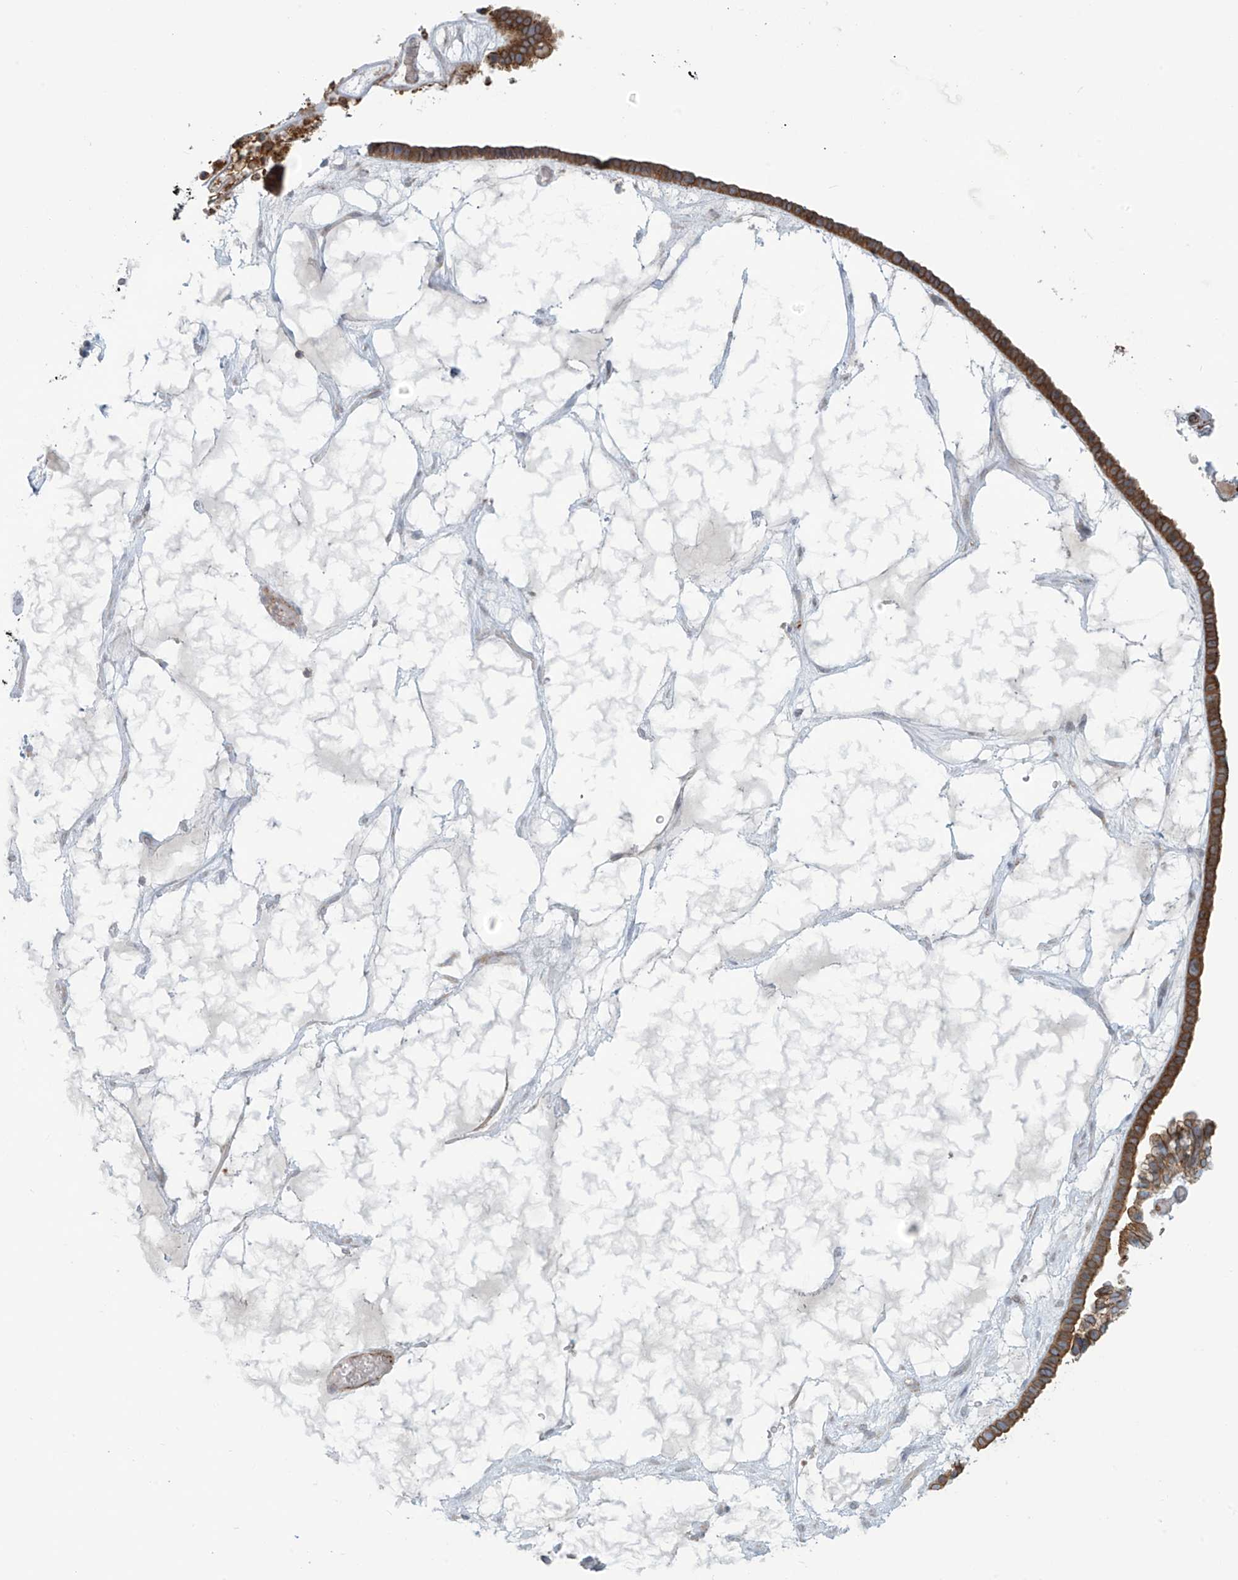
{"staining": {"intensity": "moderate", "quantity": ">75%", "location": "cytoplasmic/membranous"}, "tissue": "ovarian cancer", "cell_type": "Tumor cells", "image_type": "cancer", "snomed": [{"axis": "morphology", "description": "Cystadenocarcinoma, serous, NOS"}, {"axis": "topography", "description": "Ovary"}], "caption": "Protein expression by immunohistochemistry demonstrates moderate cytoplasmic/membranous expression in approximately >75% of tumor cells in ovarian cancer.", "gene": "LZTS3", "patient": {"sex": "female", "age": 56}}